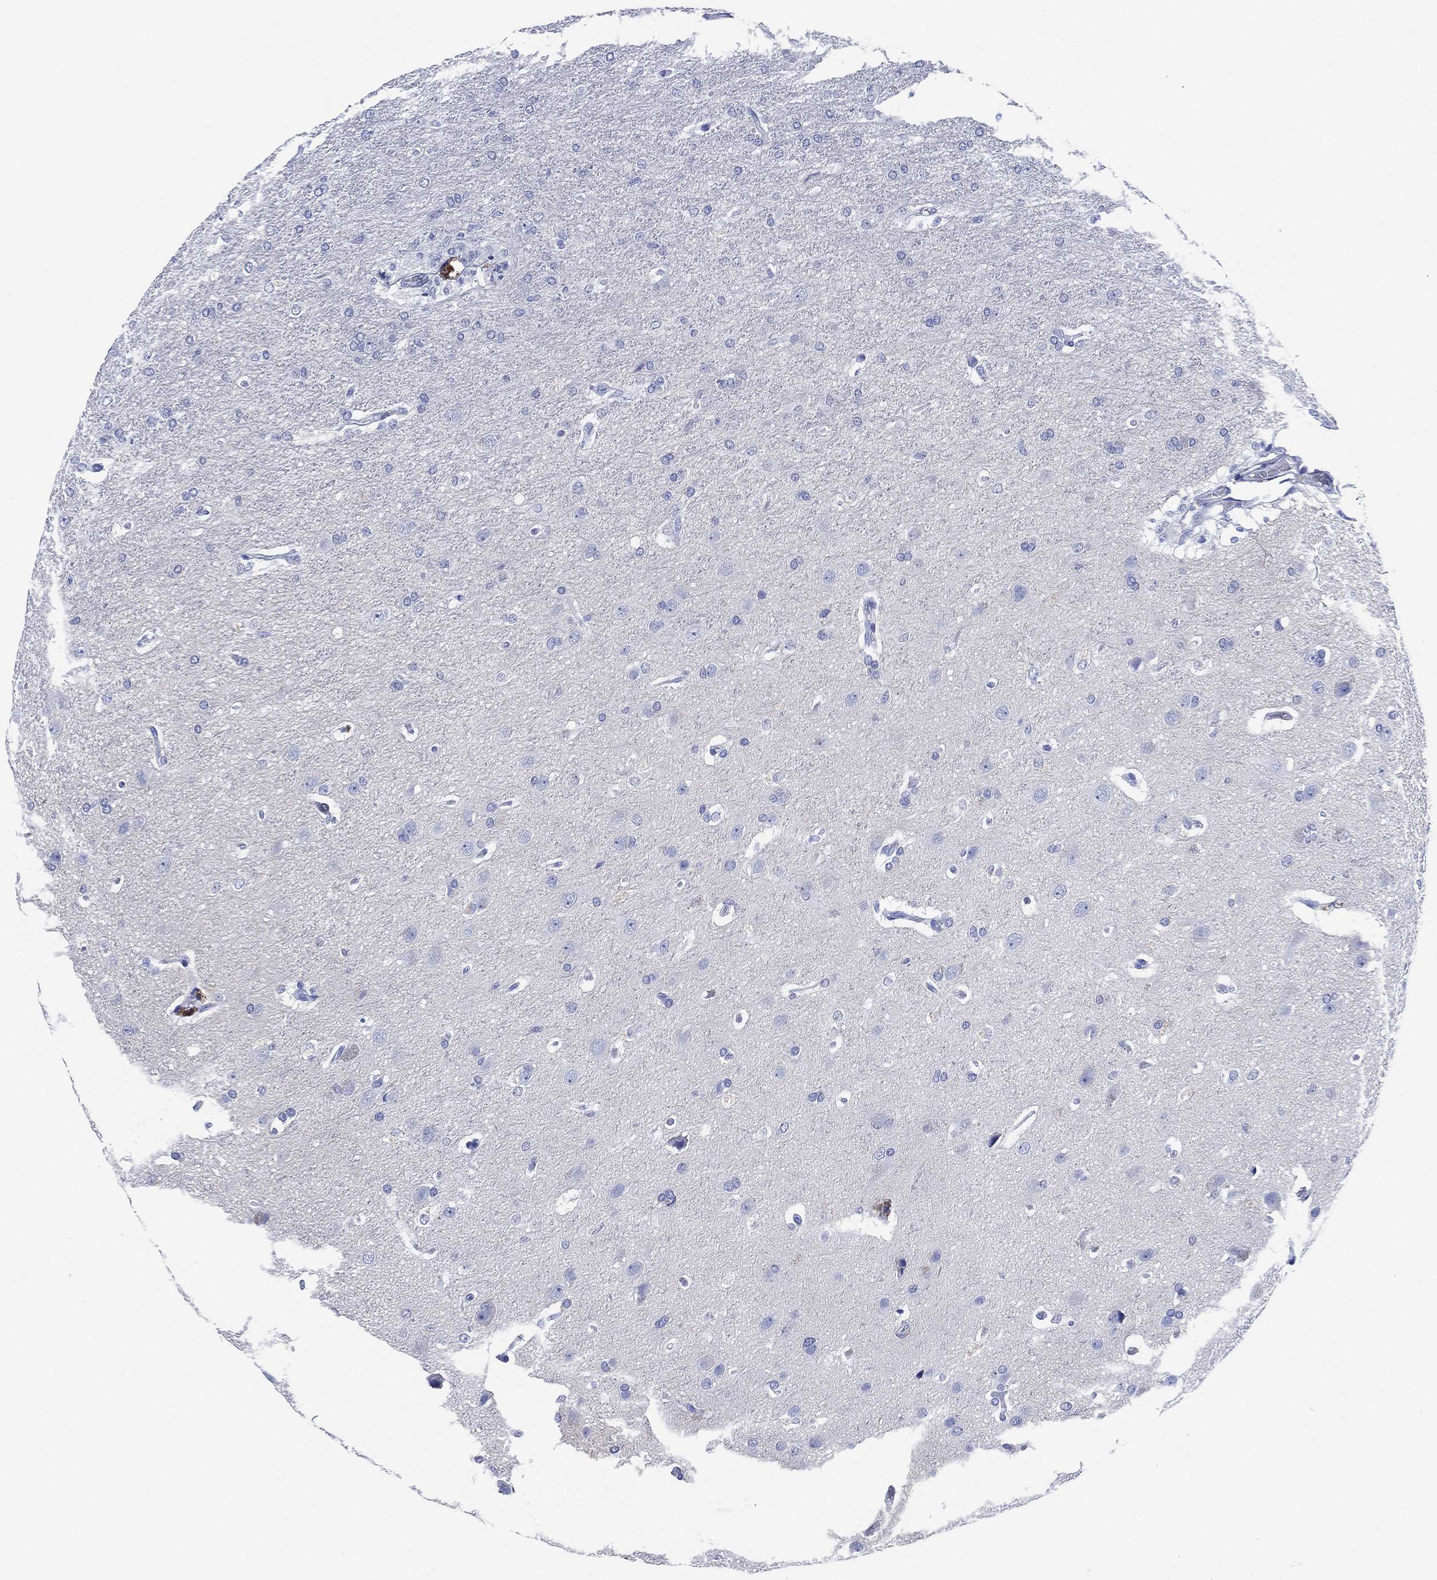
{"staining": {"intensity": "negative", "quantity": "none", "location": "none"}, "tissue": "glioma", "cell_type": "Tumor cells", "image_type": "cancer", "snomed": [{"axis": "morphology", "description": "Glioma, malignant, High grade"}, {"axis": "topography", "description": "Brain"}], "caption": "There is no significant positivity in tumor cells of malignant glioma (high-grade).", "gene": "SLC9C2", "patient": {"sex": "male", "age": 68}}